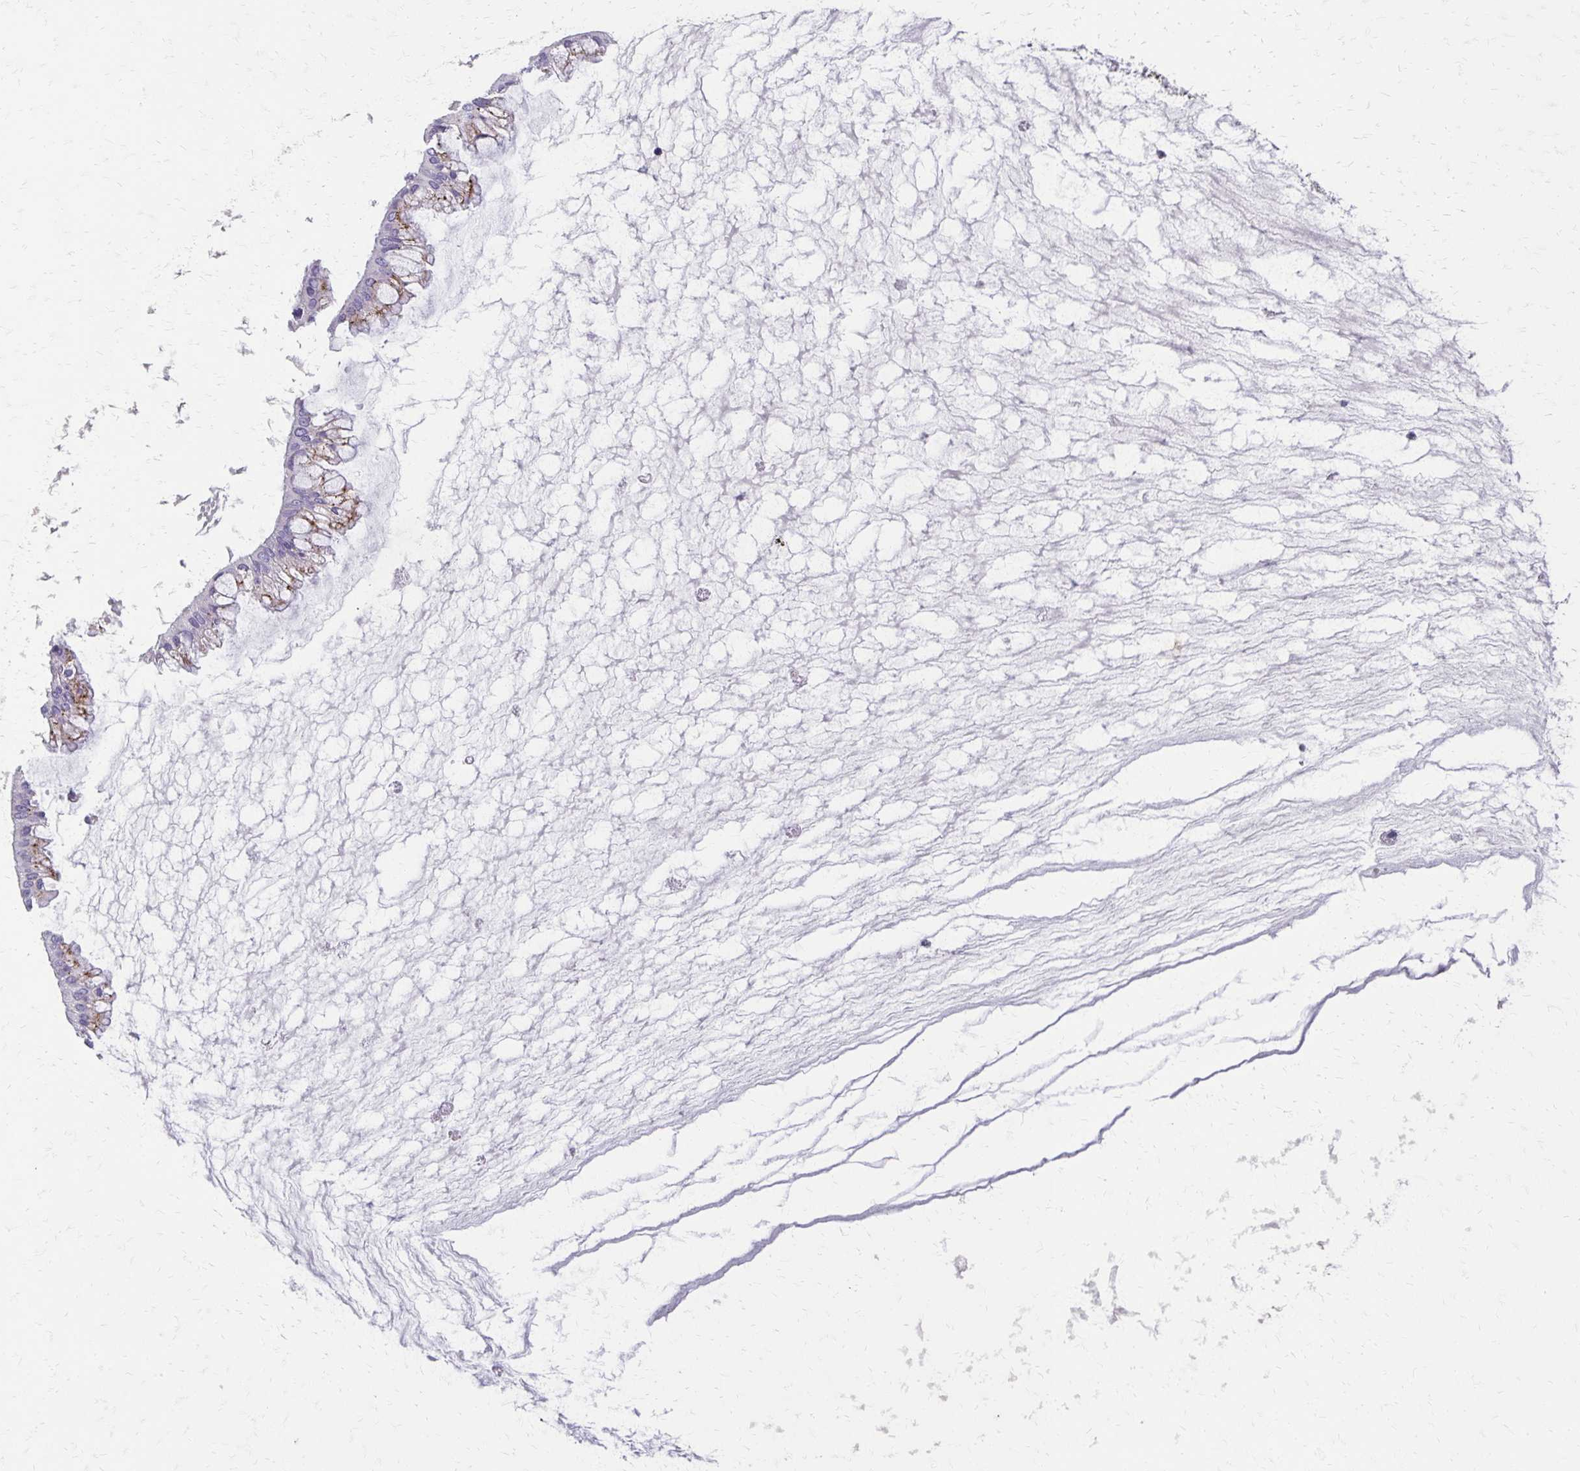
{"staining": {"intensity": "moderate", "quantity": "25%-75%", "location": "cytoplasmic/membranous"}, "tissue": "ovarian cancer", "cell_type": "Tumor cells", "image_type": "cancer", "snomed": [{"axis": "morphology", "description": "Cystadenocarcinoma, mucinous, NOS"}, {"axis": "topography", "description": "Ovary"}], "caption": "The histopathology image reveals immunohistochemical staining of ovarian mucinous cystadenocarcinoma. There is moderate cytoplasmic/membranous expression is identified in approximately 25%-75% of tumor cells.", "gene": "BBS12", "patient": {"sex": "female", "age": 73}}